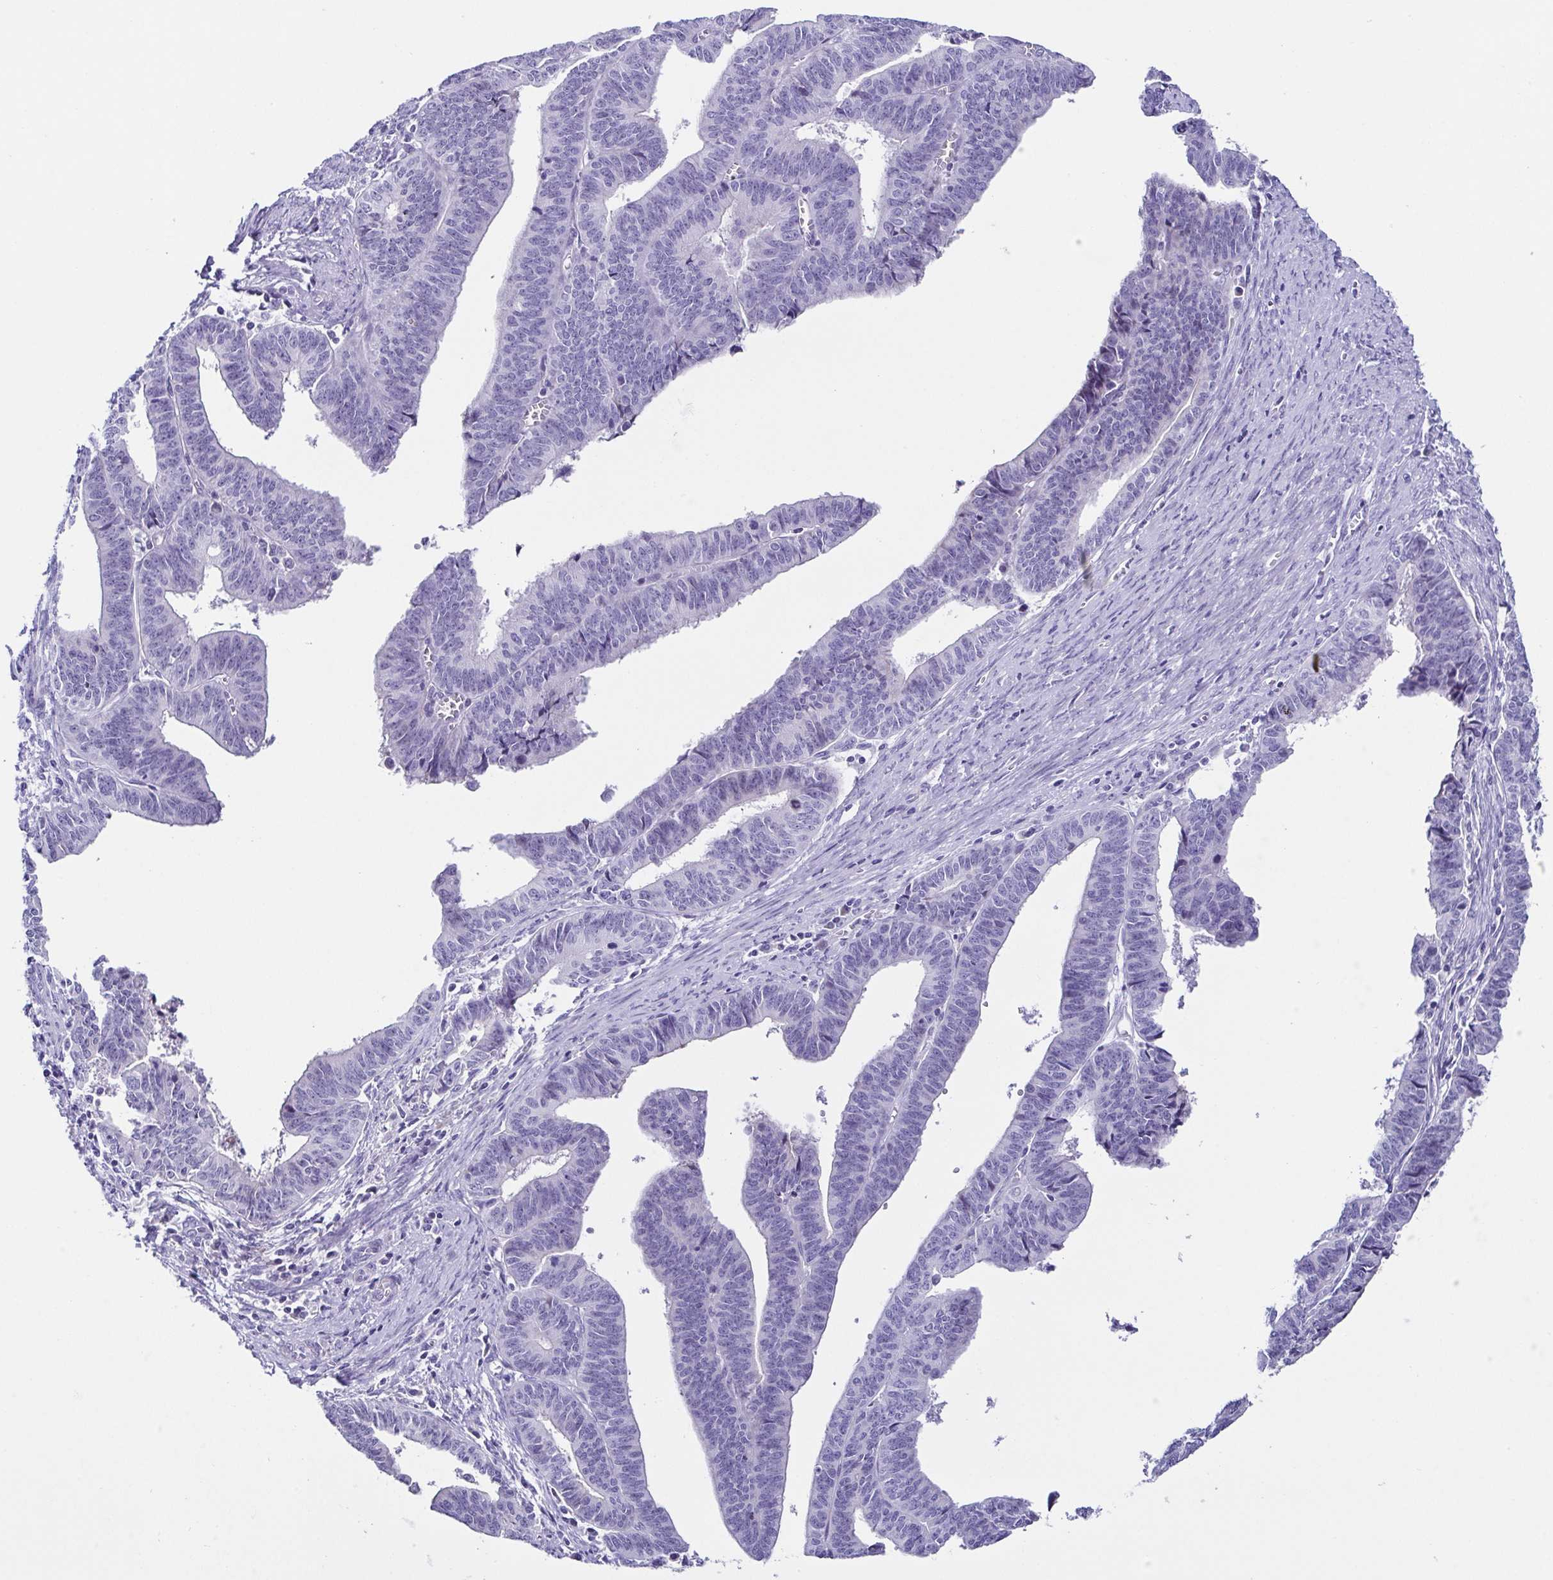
{"staining": {"intensity": "negative", "quantity": "none", "location": "none"}, "tissue": "endometrial cancer", "cell_type": "Tumor cells", "image_type": "cancer", "snomed": [{"axis": "morphology", "description": "Adenocarcinoma, NOS"}, {"axis": "topography", "description": "Endometrium"}], "caption": "High magnification brightfield microscopy of endometrial cancer stained with DAB (3,3'-diaminobenzidine) (brown) and counterstained with hematoxylin (blue): tumor cells show no significant expression.", "gene": "TNNT2", "patient": {"sex": "female", "age": 65}}